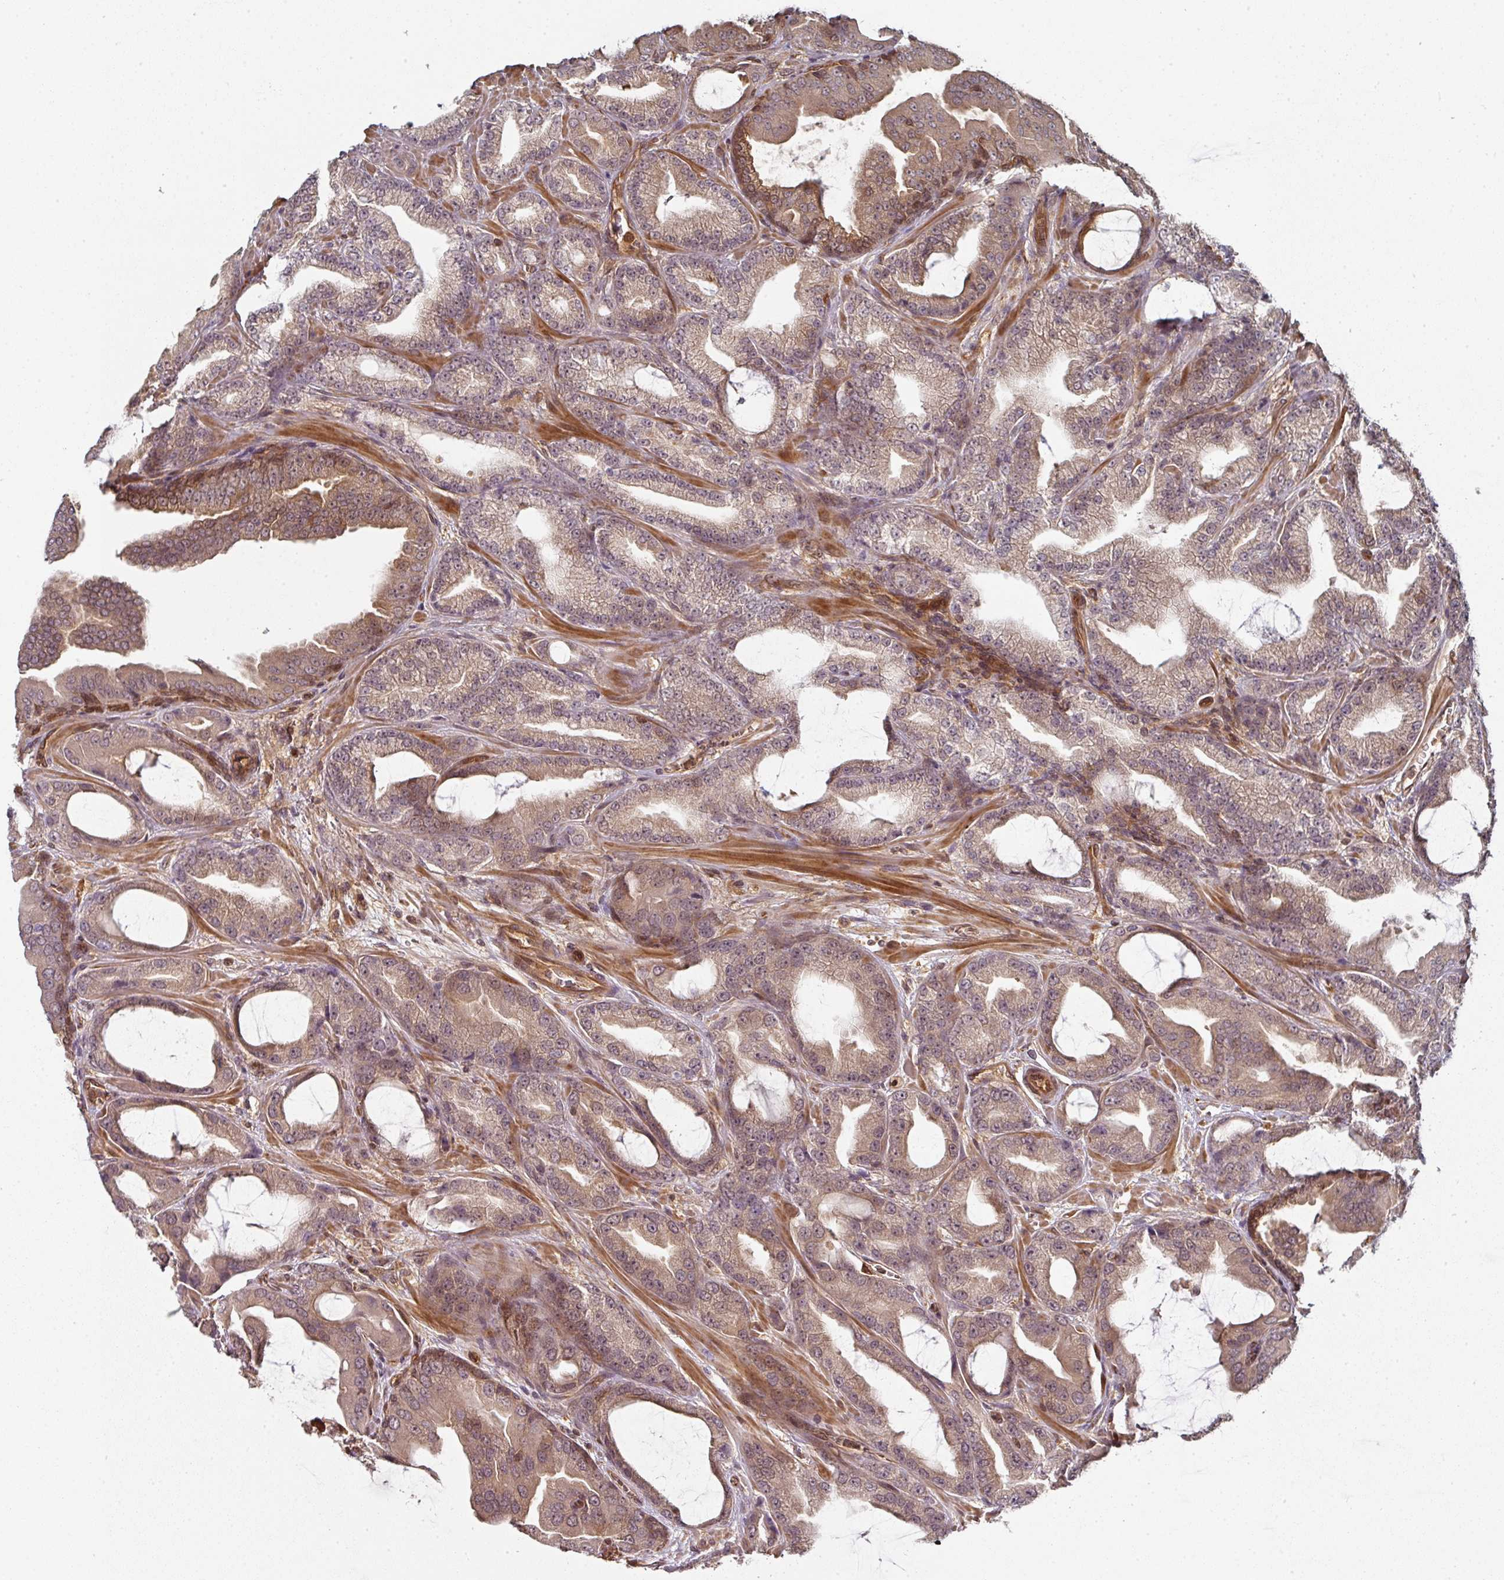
{"staining": {"intensity": "moderate", "quantity": ">75%", "location": "cytoplasmic/membranous"}, "tissue": "prostate cancer", "cell_type": "Tumor cells", "image_type": "cancer", "snomed": [{"axis": "morphology", "description": "Adenocarcinoma, High grade"}, {"axis": "topography", "description": "Prostate"}], "caption": "A medium amount of moderate cytoplasmic/membranous positivity is present in about >75% of tumor cells in prostate cancer tissue.", "gene": "EIF4EBP2", "patient": {"sex": "male", "age": 68}}